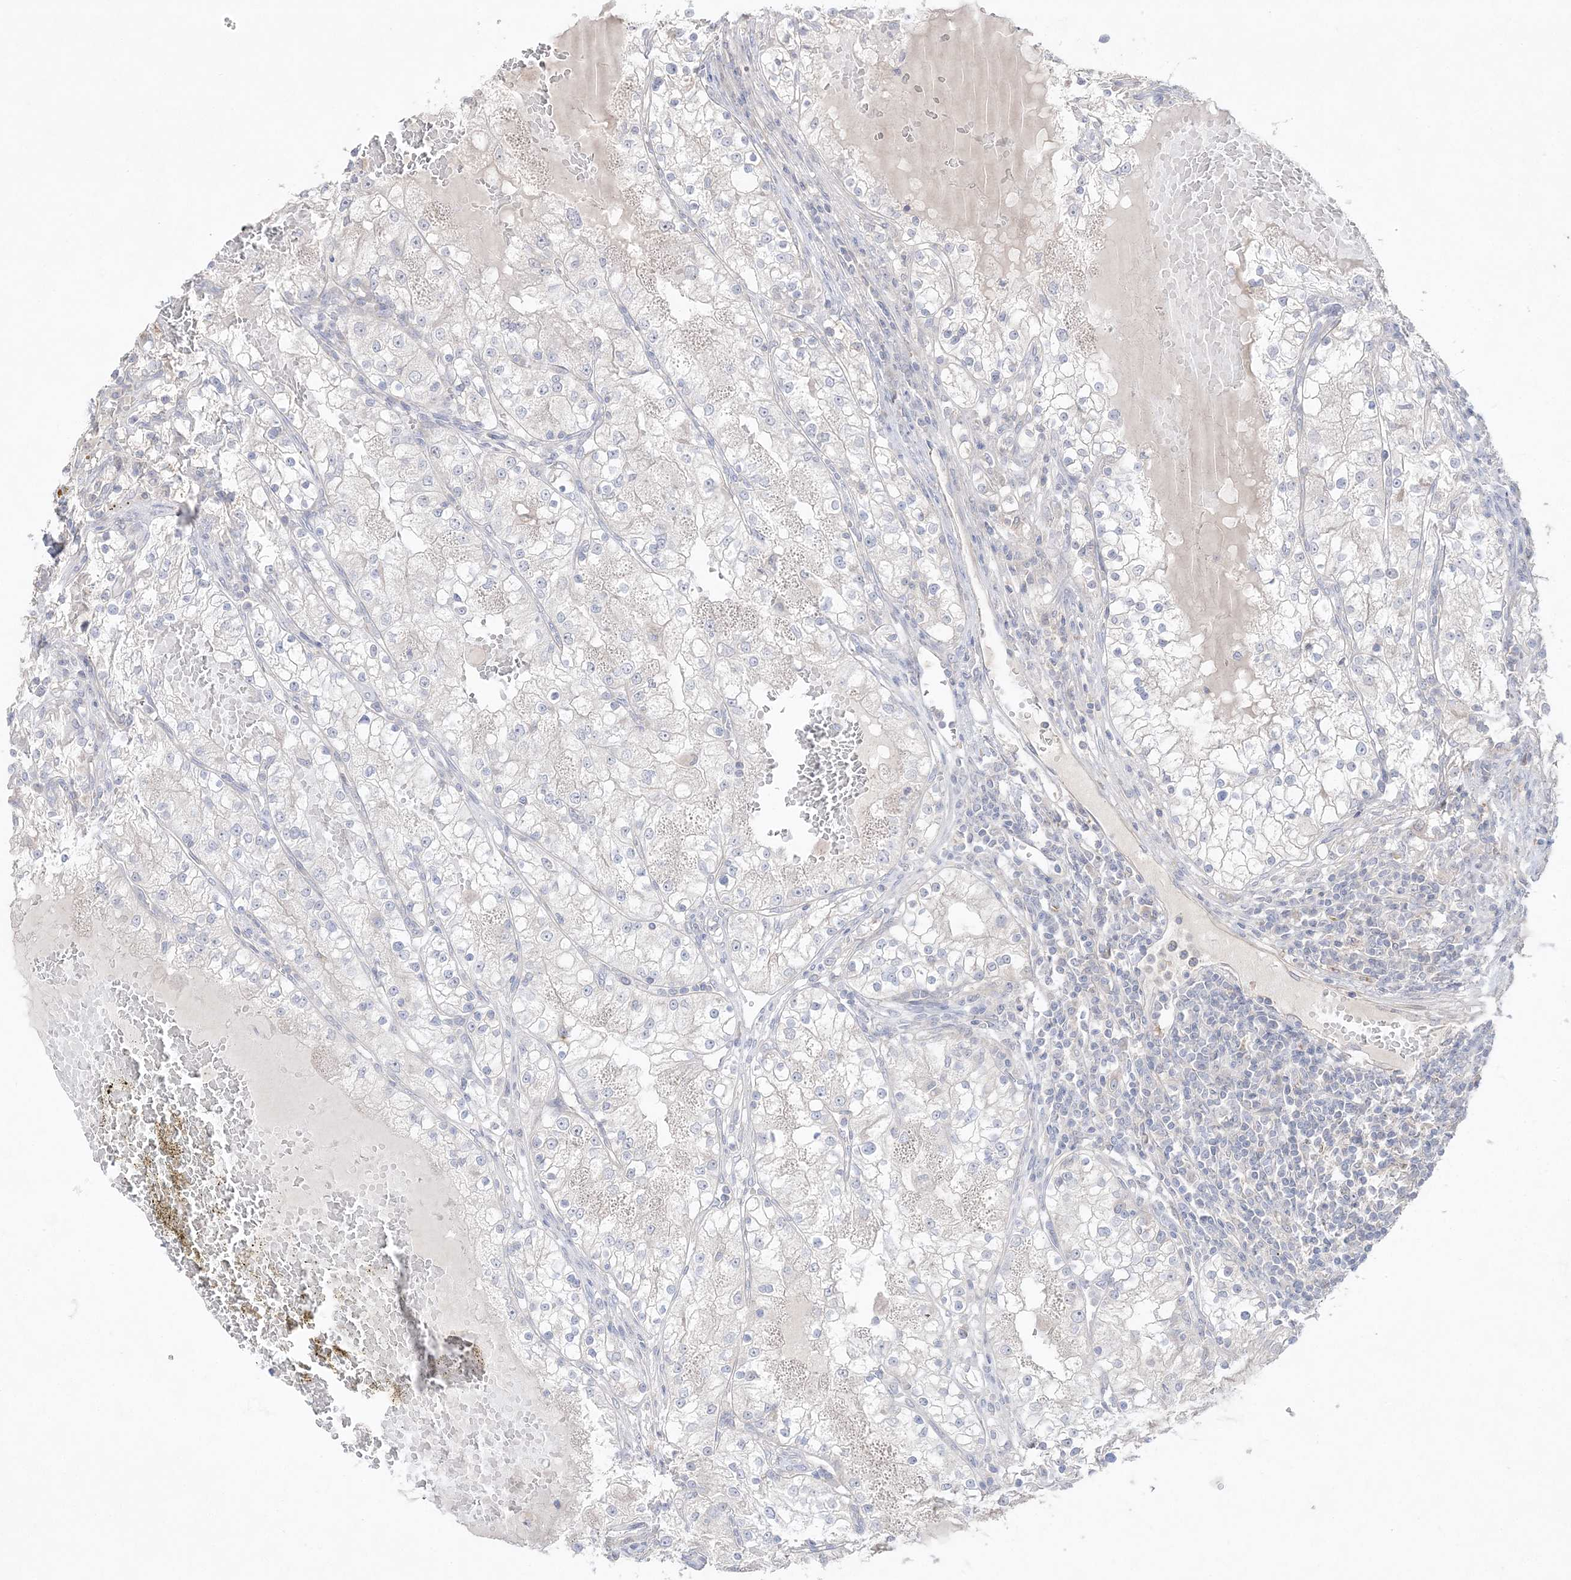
{"staining": {"intensity": "negative", "quantity": "none", "location": "none"}, "tissue": "renal cancer", "cell_type": "Tumor cells", "image_type": "cancer", "snomed": [{"axis": "morphology", "description": "Normal tissue, NOS"}, {"axis": "morphology", "description": "Adenocarcinoma, NOS"}, {"axis": "topography", "description": "Kidney"}], "caption": "Tumor cells are negative for brown protein staining in renal cancer.", "gene": "SH3BP4", "patient": {"sex": "male", "age": 68}}